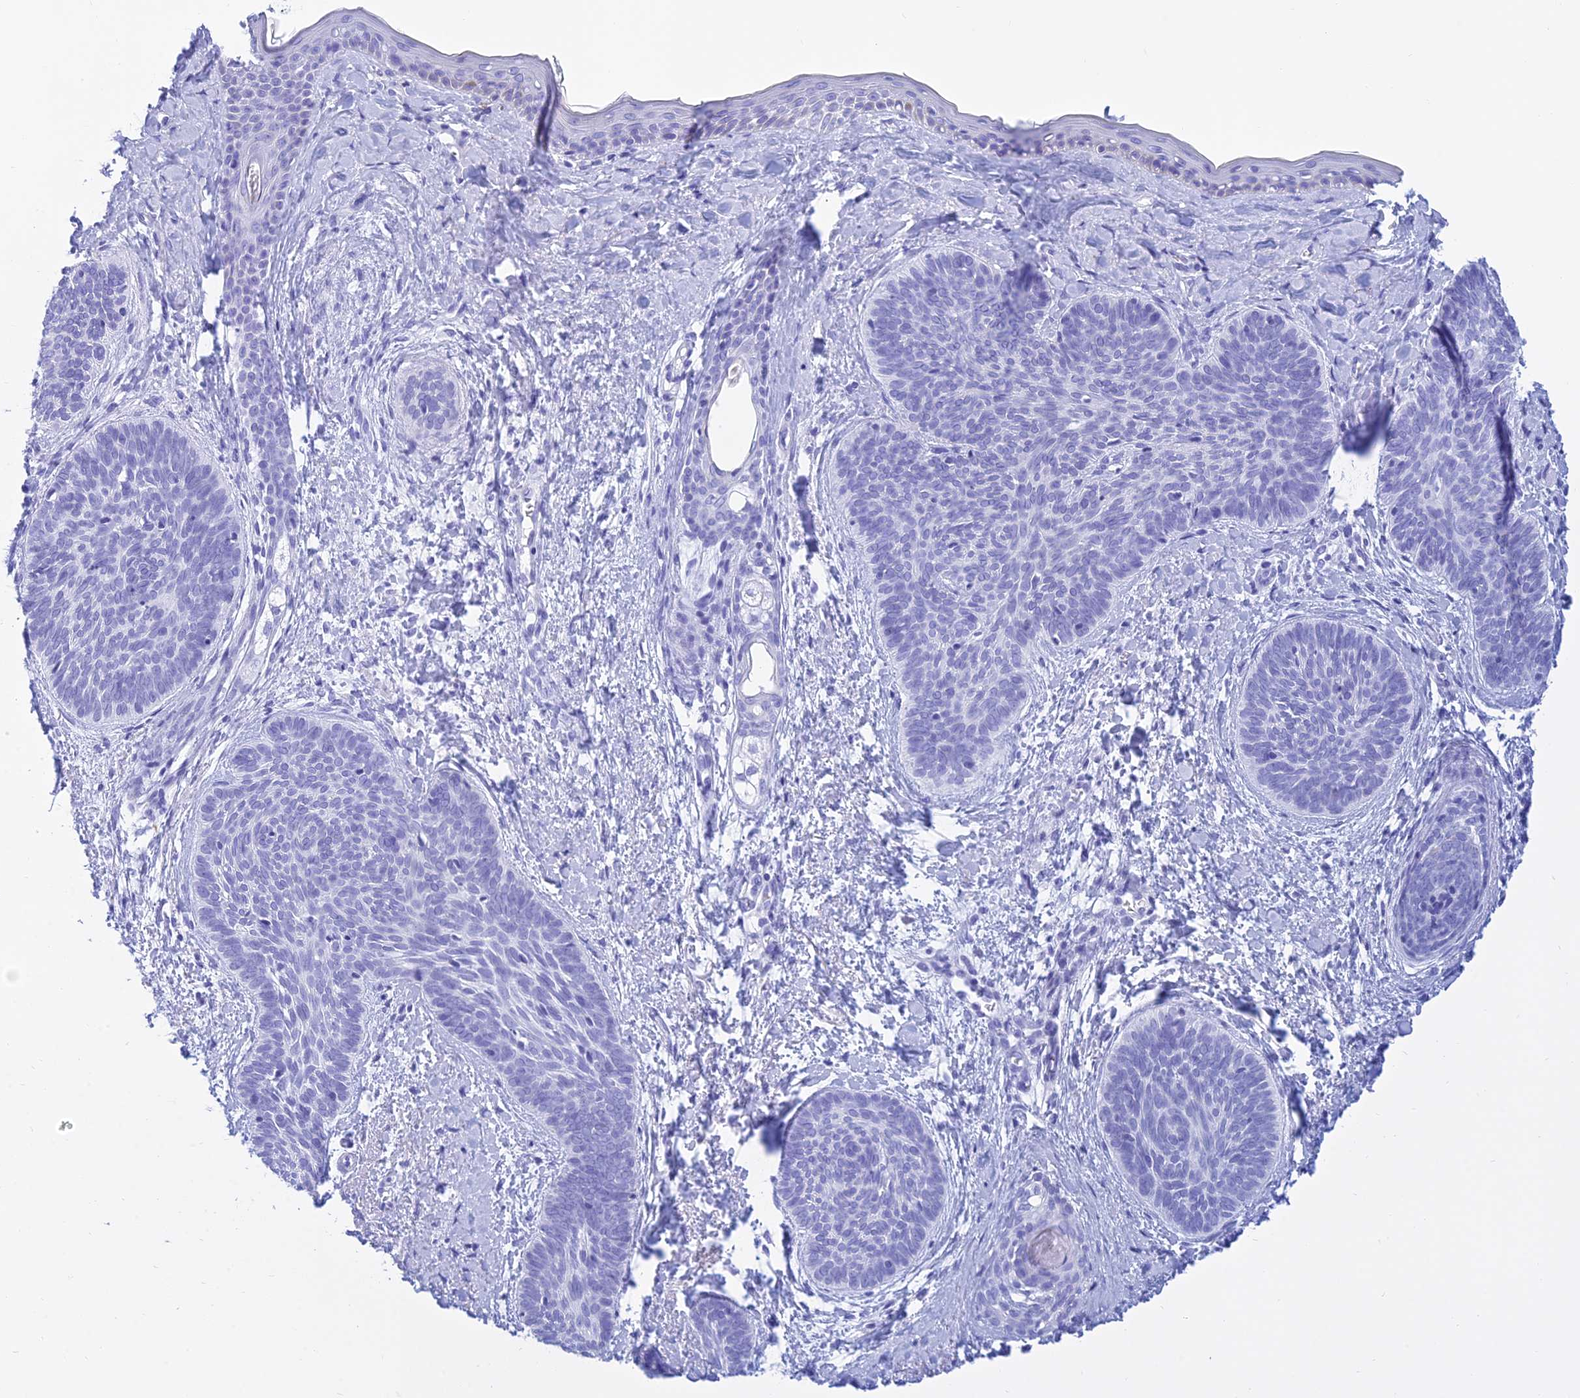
{"staining": {"intensity": "negative", "quantity": "none", "location": "none"}, "tissue": "skin cancer", "cell_type": "Tumor cells", "image_type": "cancer", "snomed": [{"axis": "morphology", "description": "Basal cell carcinoma"}, {"axis": "topography", "description": "Skin"}], "caption": "DAB (3,3'-diaminobenzidine) immunohistochemical staining of basal cell carcinoma (skin) demonstrates no significant expression in tumor cells.", "gene": "PATE4", "patient": {"sex": "female", "age": 81}}